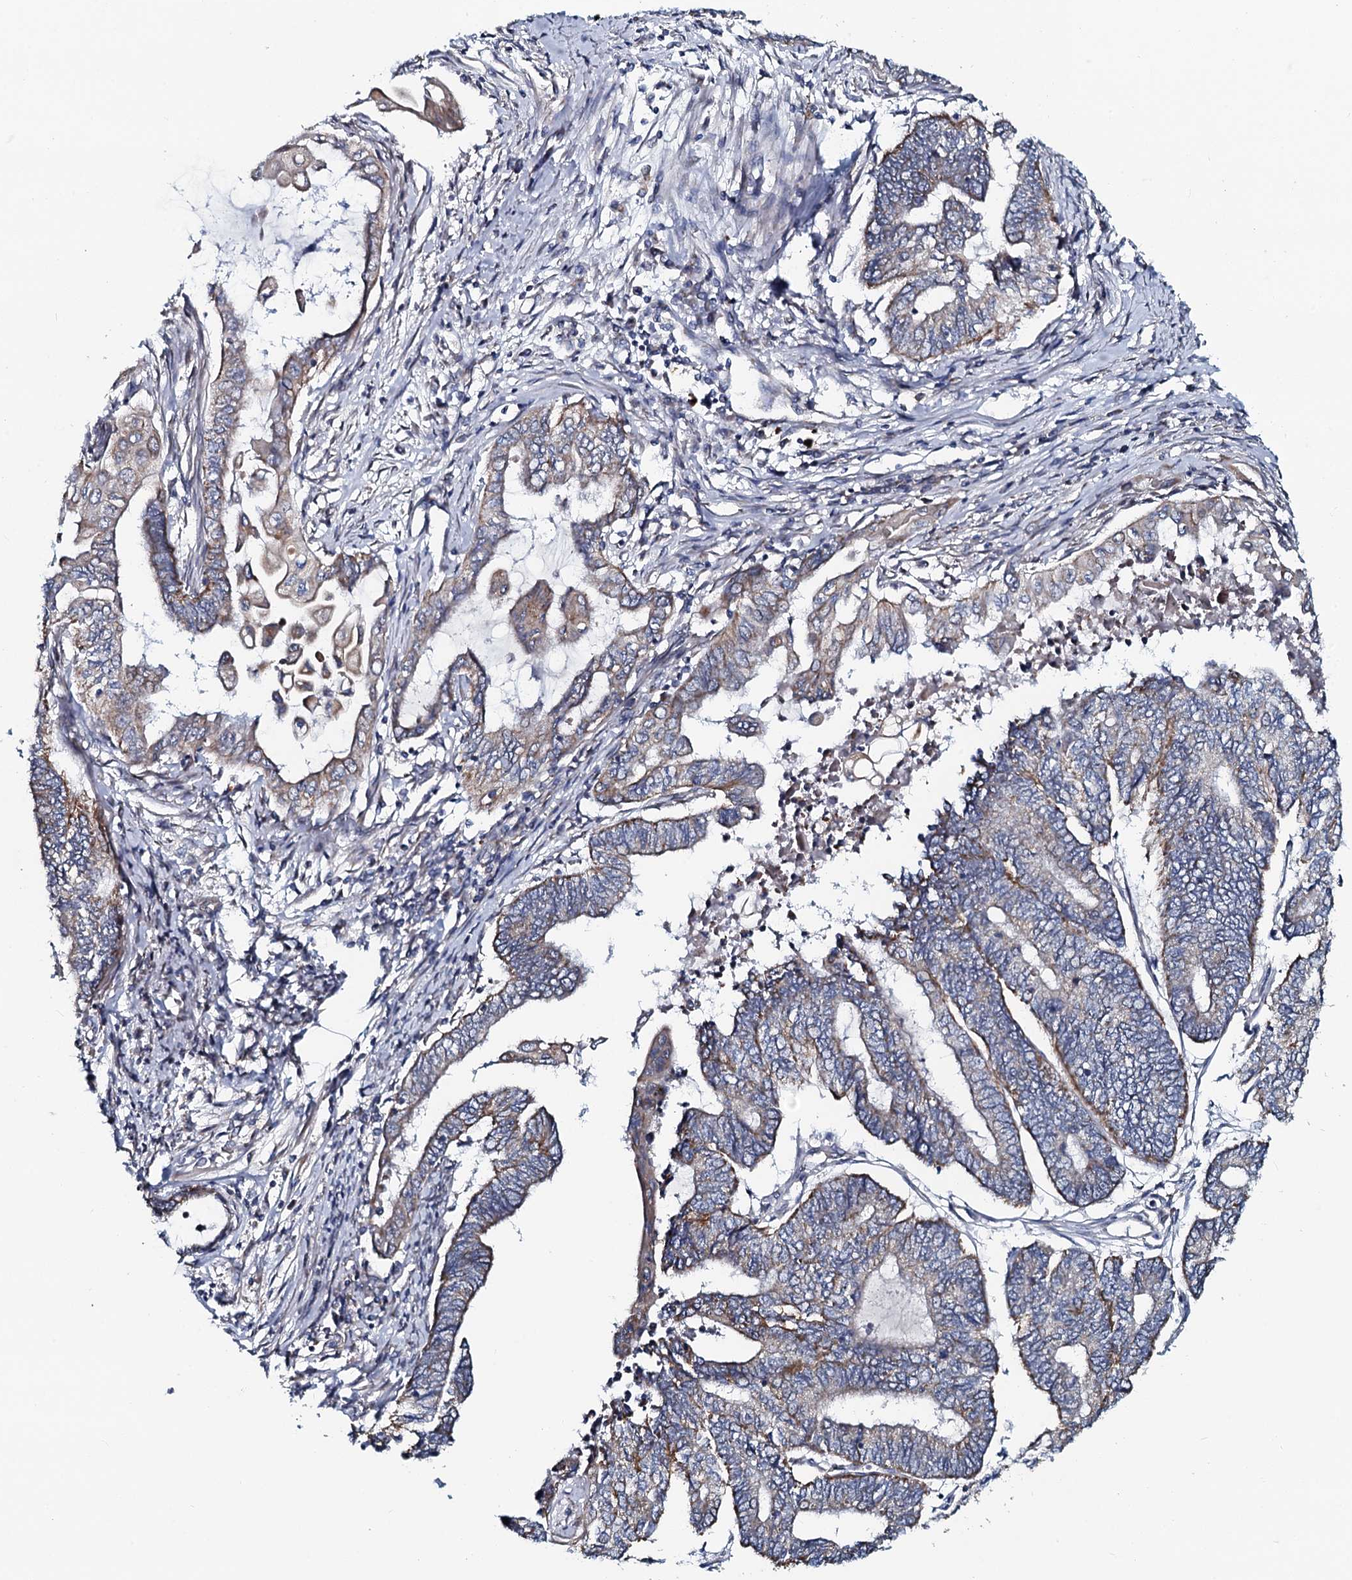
{"staining": {"intensity": "weak", "quantity": "25%-75%", "location": "cytoplasmic/membranous"}, "tissue": "endometrial cancer", "cell_type": "Tumor cells", "image_type": "cancer", "snomed": [{"axis": "morphology", "description": "Adenocarcinoma, NOS"}, {"axis": "topography", "description": "Uterus"}, {"axis": "topography", "description": "Endometrium"}], "caption": "The immunohistochemical stain labels weak cytoplasmic/membranous expression in tumor cells of endometrial cancer (adenocarcinoma) tissue.", "gene": "KCTD4", "patient": {"sex": "female", "age": 70}}